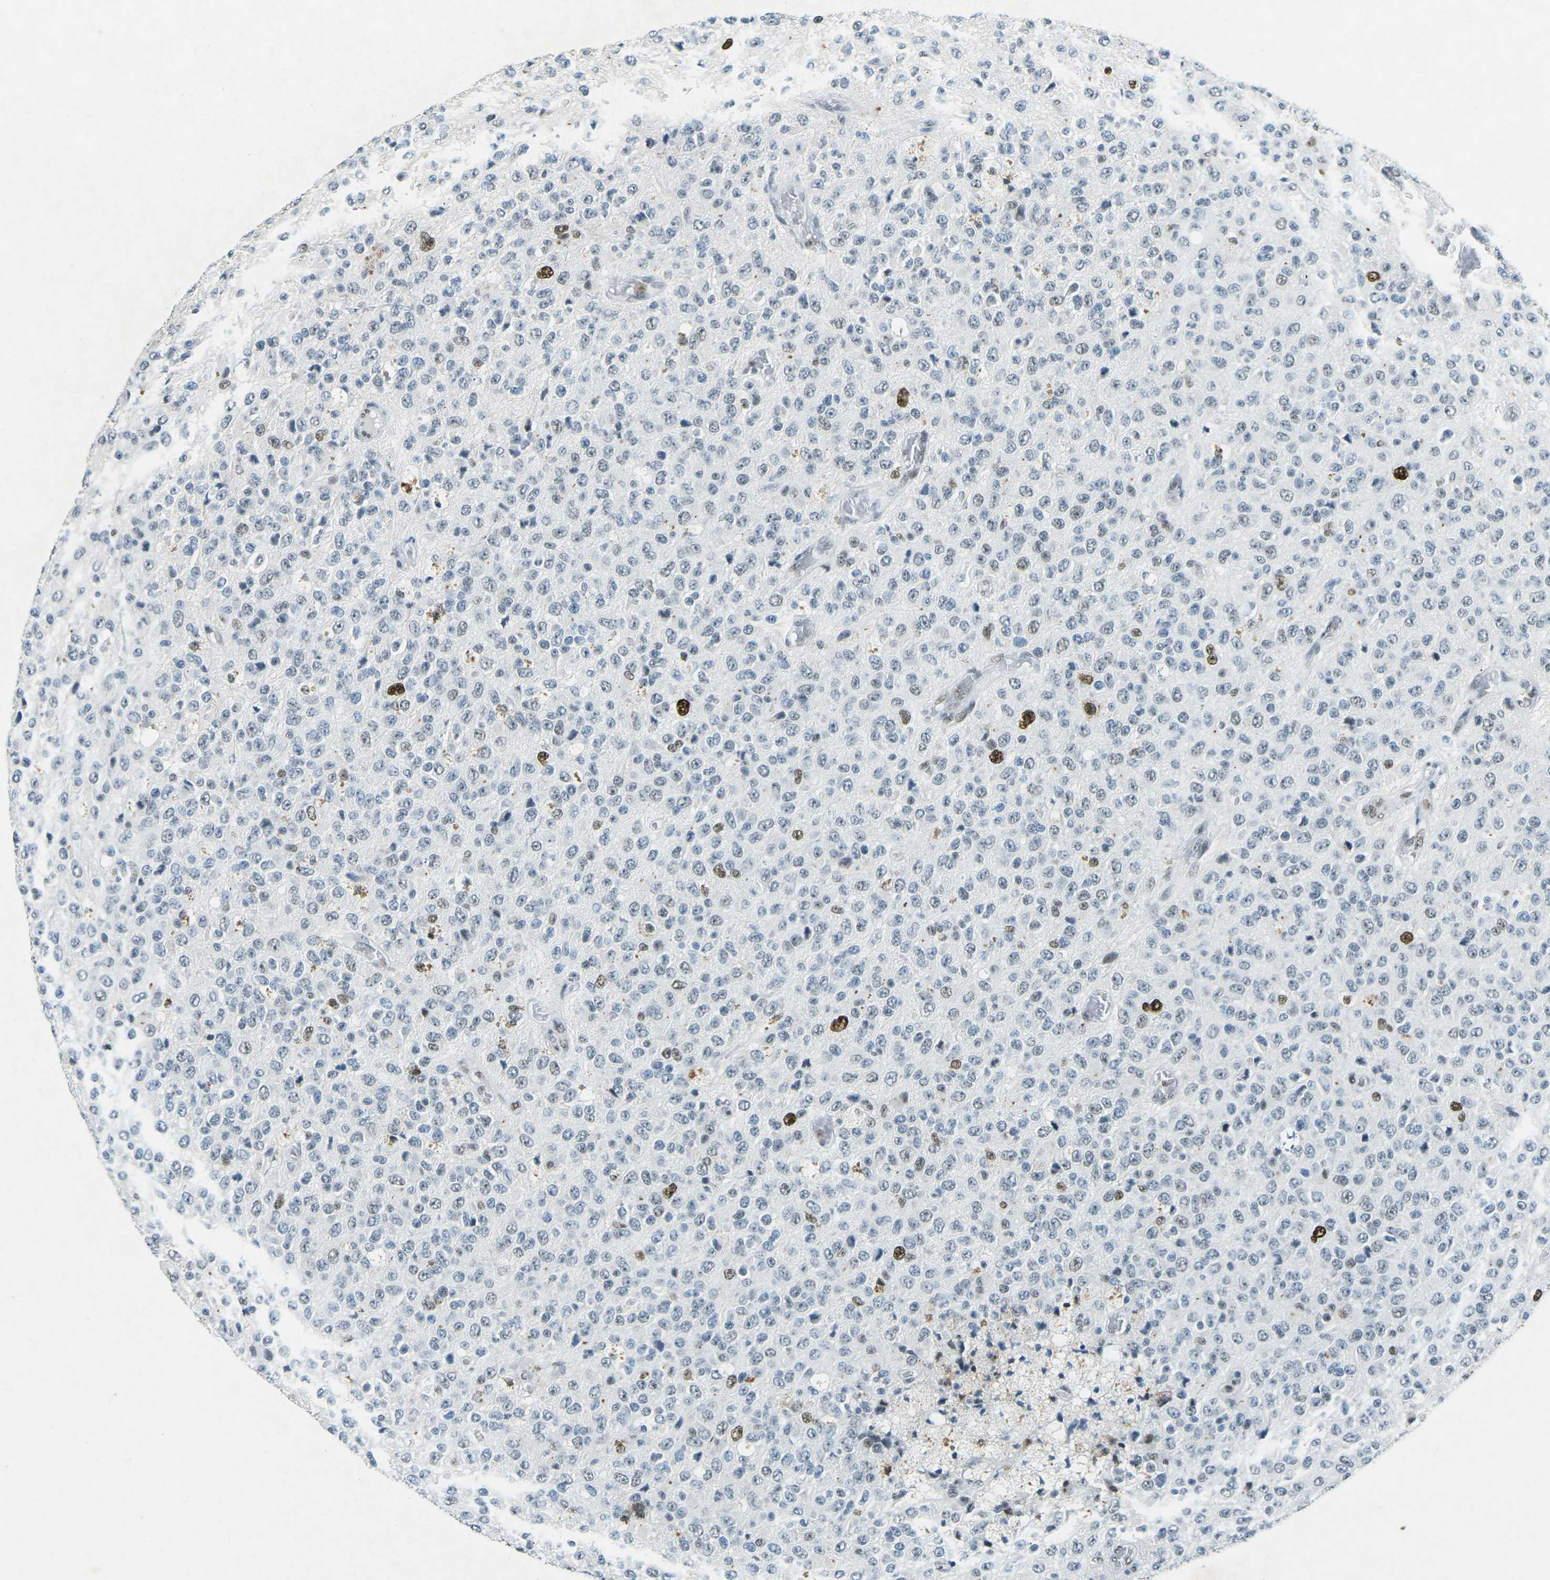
{"staining": {"intensity": "moderate", "quantity": ">75%", "location": "nuclear"}, "tissue": "glioma", "cell_type": "Tumor cells", "image_type": "cancer", "snomed": [{"axis": "morphology", "description": "Glioma, malignant, High grade"}, {"axis": "topography", "description": "pancreas cauda"}], "caption": "Moderate nuclear expression is present in approximately >75% of tumor cells in glioma.", "gene": "RB1", "patient": {"sex": "male", "age": 60}}